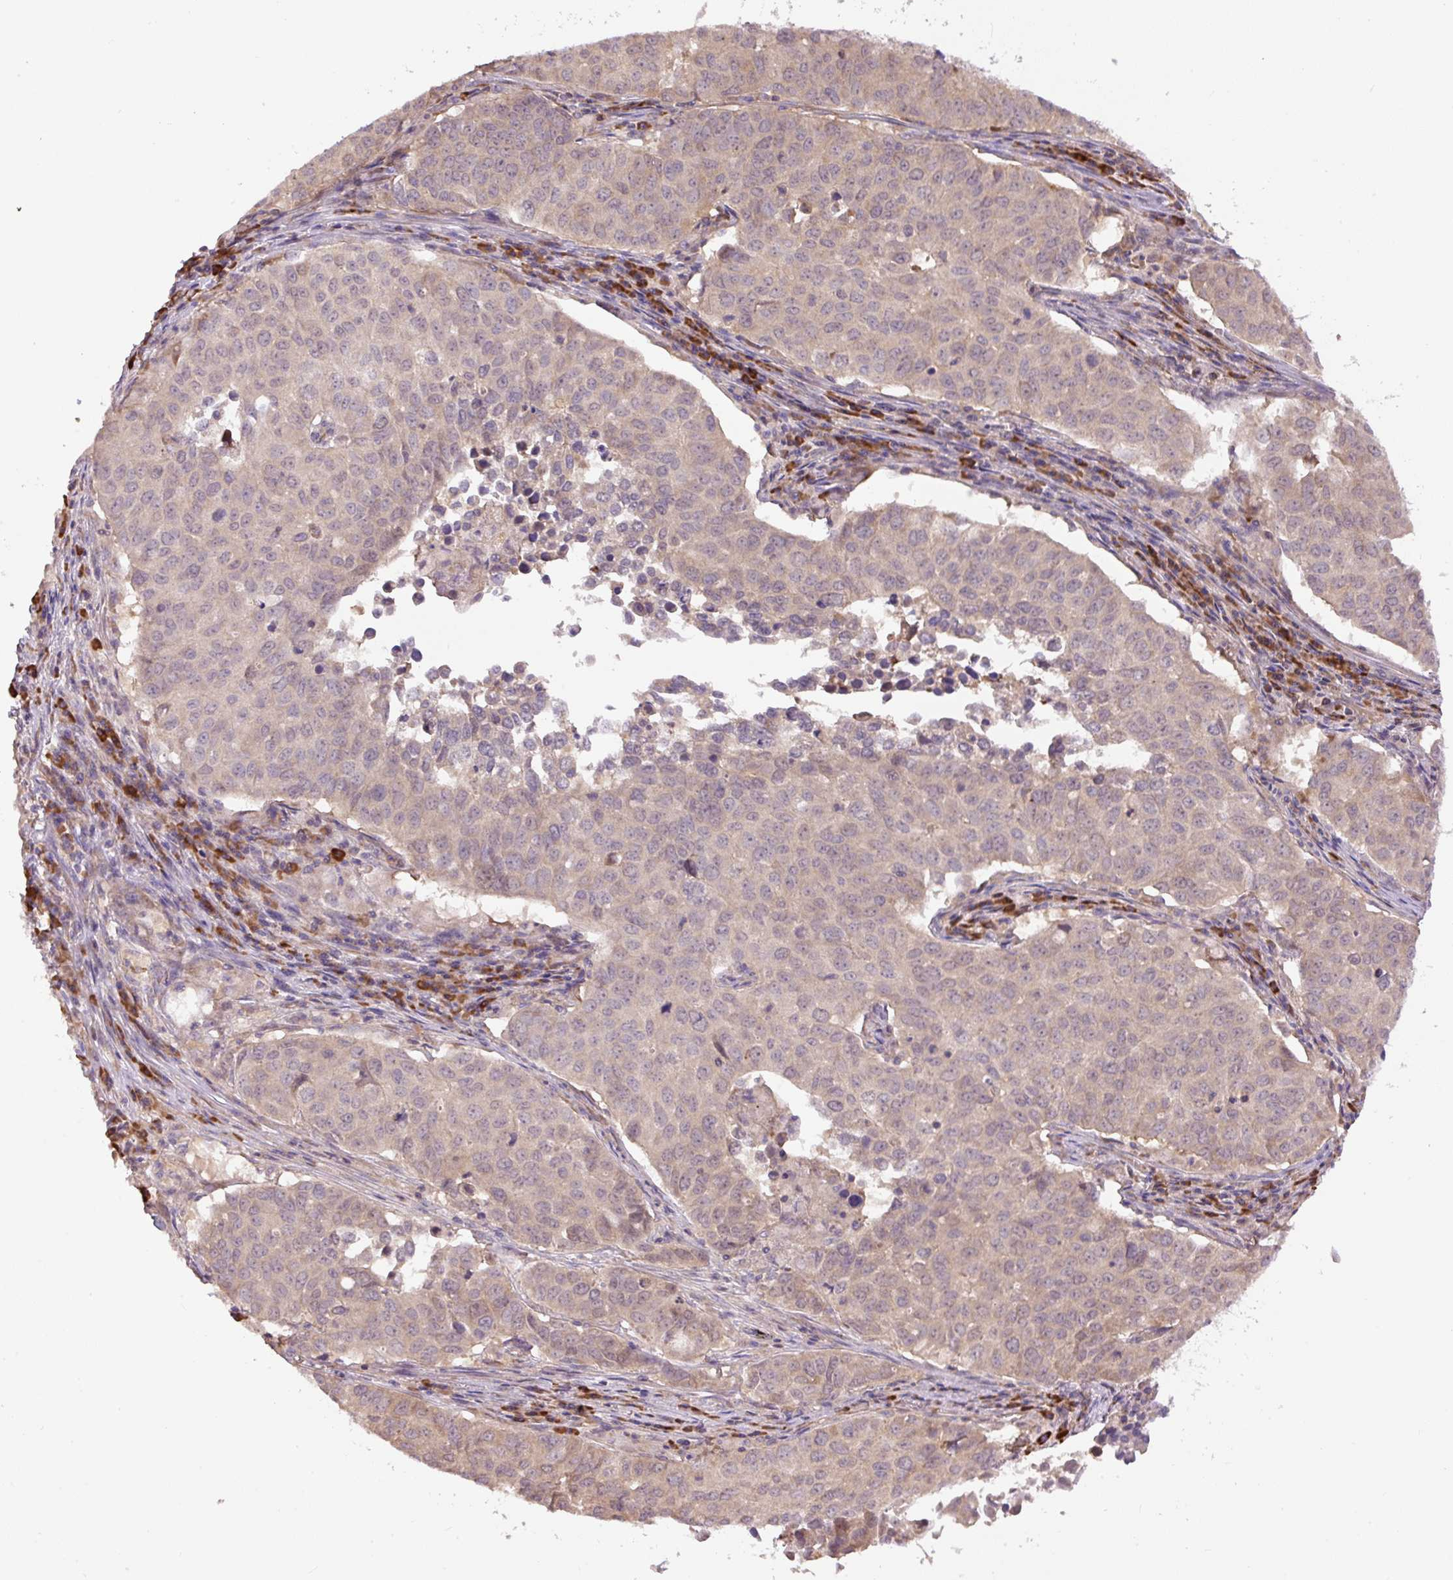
{"staining": {"intensity": "weak", "quantity": ">75%", "location": "cytoplasmic/membranous"}, "tissue": "lung cancer", "cell_type": "Tumor cells", "image_type": "cancer", "snomed": [{"axis": "morphology", "description": "Adenocarcinoma, NOS"}, {"axis": "topography", "description": "Lung"}], "caption": "Lung cancer stained with DAB IHC exhibits low levels of weak cytoplasmic/membranous expression in about >75% of tumor cells.", "gene": "PPME1", "patient": {"sex": "female", "age": 50}}